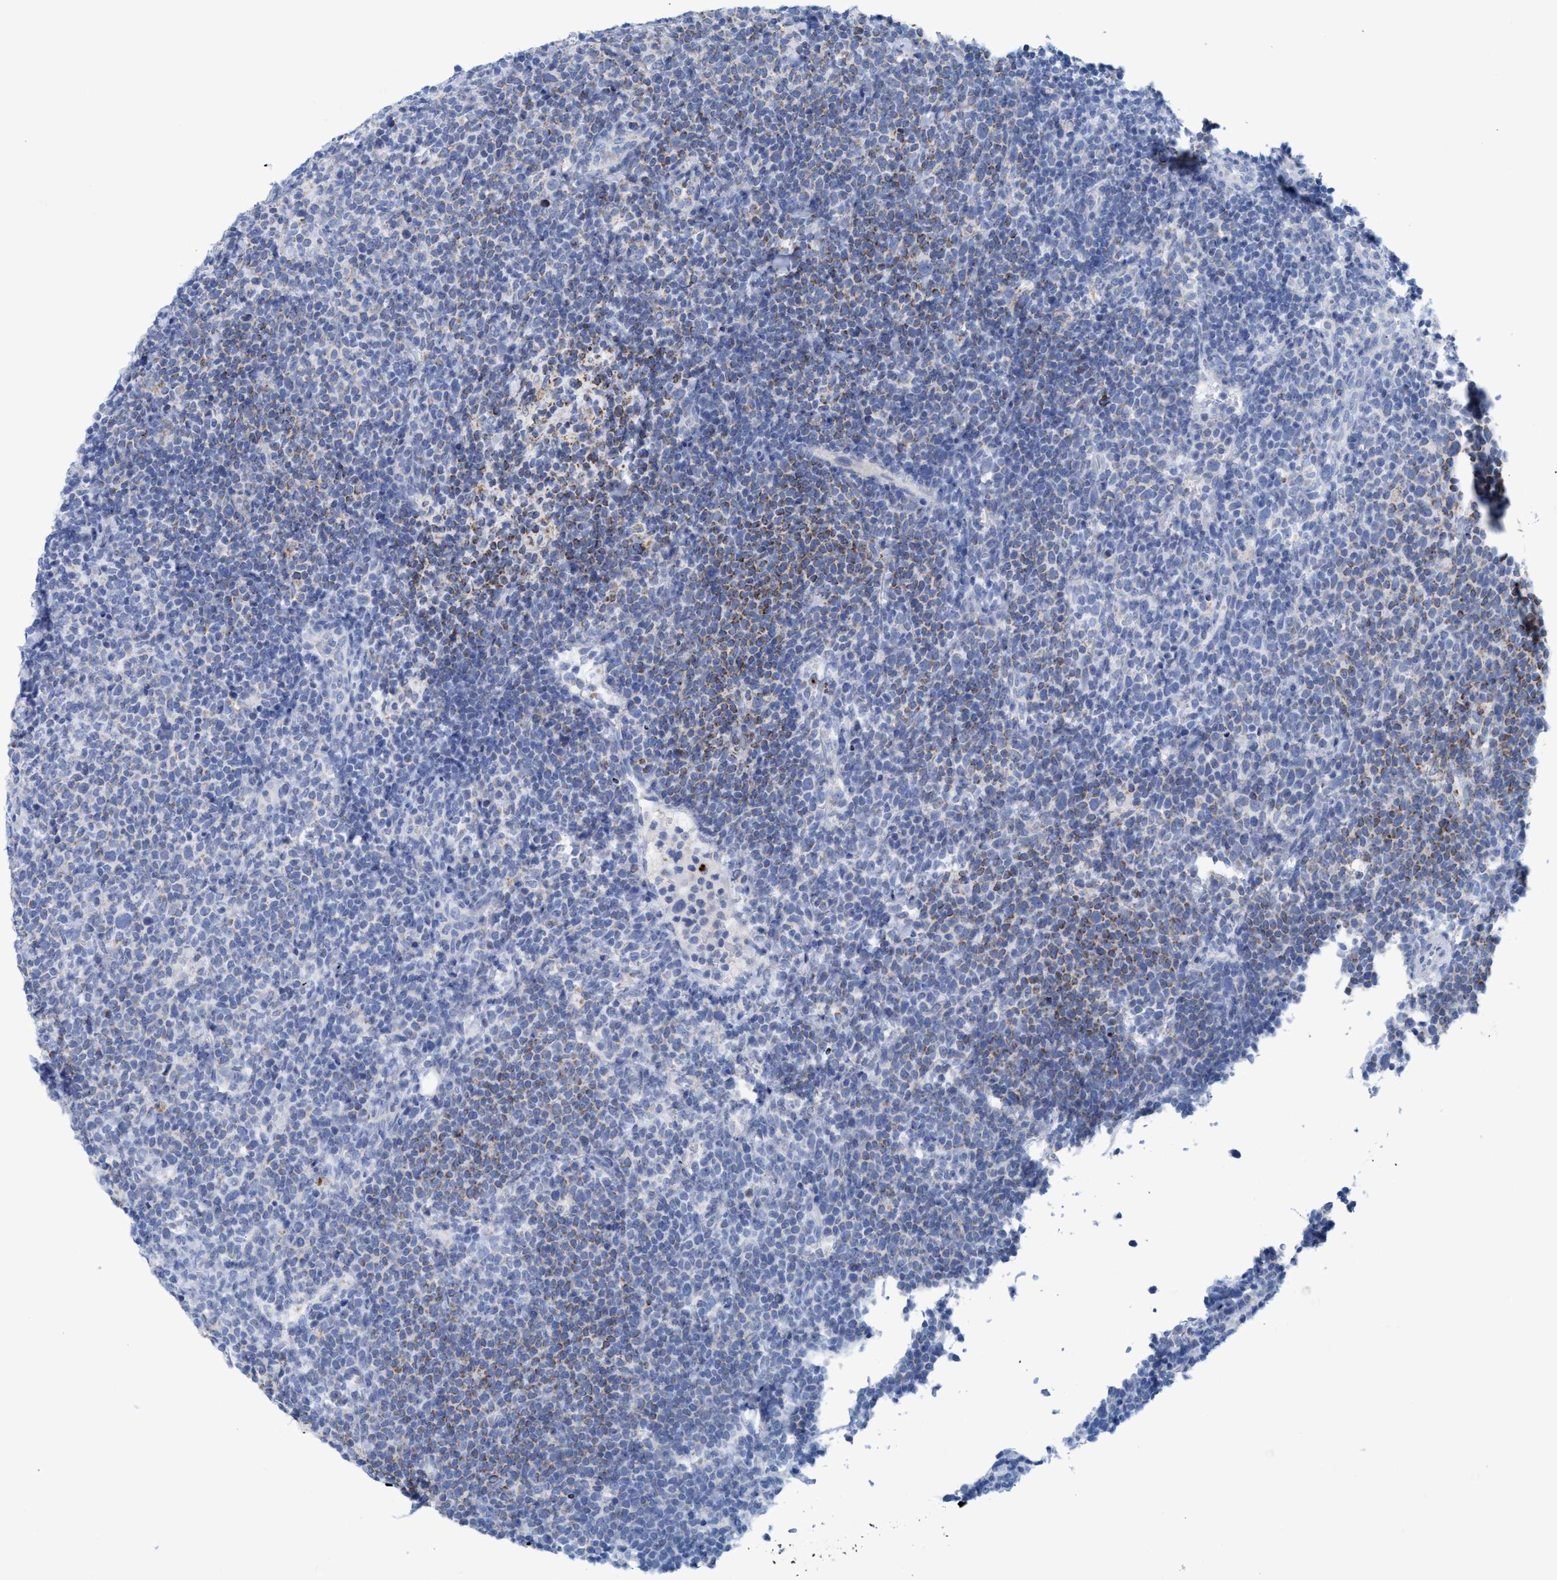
{"staining": {"intensity": "moderate", "quantity": "<25%", "location": "cytoplasmic/membranous"}, "tissue": "lymphoma", "cell_type": "Tumor cells", "image_type": "cancer", "snomed": [{"axis": "morphology", "description": "Malignant lymphoma, non-Hodgkin's type, High grade"}, {"axis": "topography", "description": "Lymph node"}], "caption": "Approximately <25% of tumor cells in human high-grade malignant lymphoma, non-Hodgkin's type reveal moderate cytoplasmic/membranous protein positivity as visualized by brown immunohistochemical staining.", "gene": "GGA3", "patient": {"sex": "male", "age": 61}}